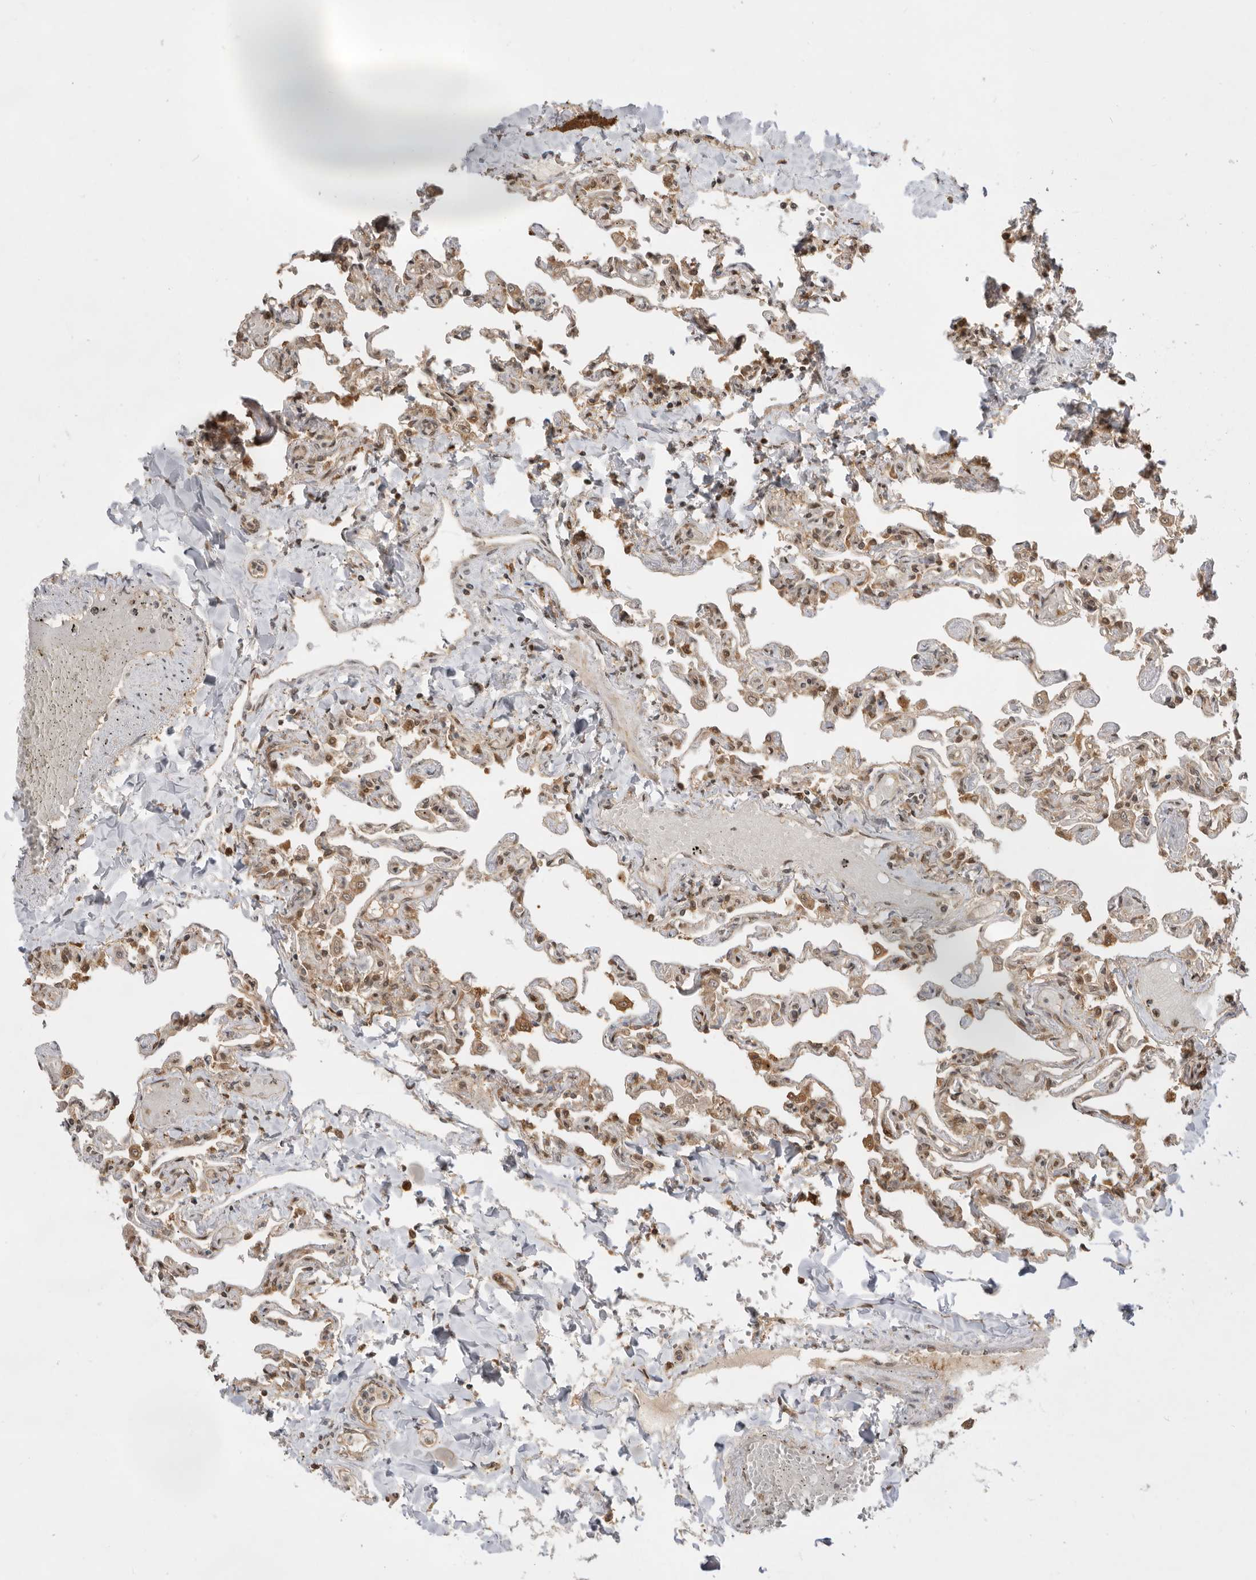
{"staining": {"intensity": "moderate", "quantity": "25%-75%", "location": "cytoplasmic/membranous"}, "tissue": "lung", "cell_type": "Alveolar cells", "image_type": "normal", "snomed": [{"axis": "morphology", "description": "Normal tissue, NOS"}, {"axis": "topography", "description": "Lung"}], "caption": "The immunohistochemical stain shows moderate cytoplasmic/membranous positivity in alveolar cells of unremarkable lung. (DAB IHC, brown staining for protein, blue staining for nuclei).", "gene": "ADPRS", "patient": {"sex": "male", "age": 21}}